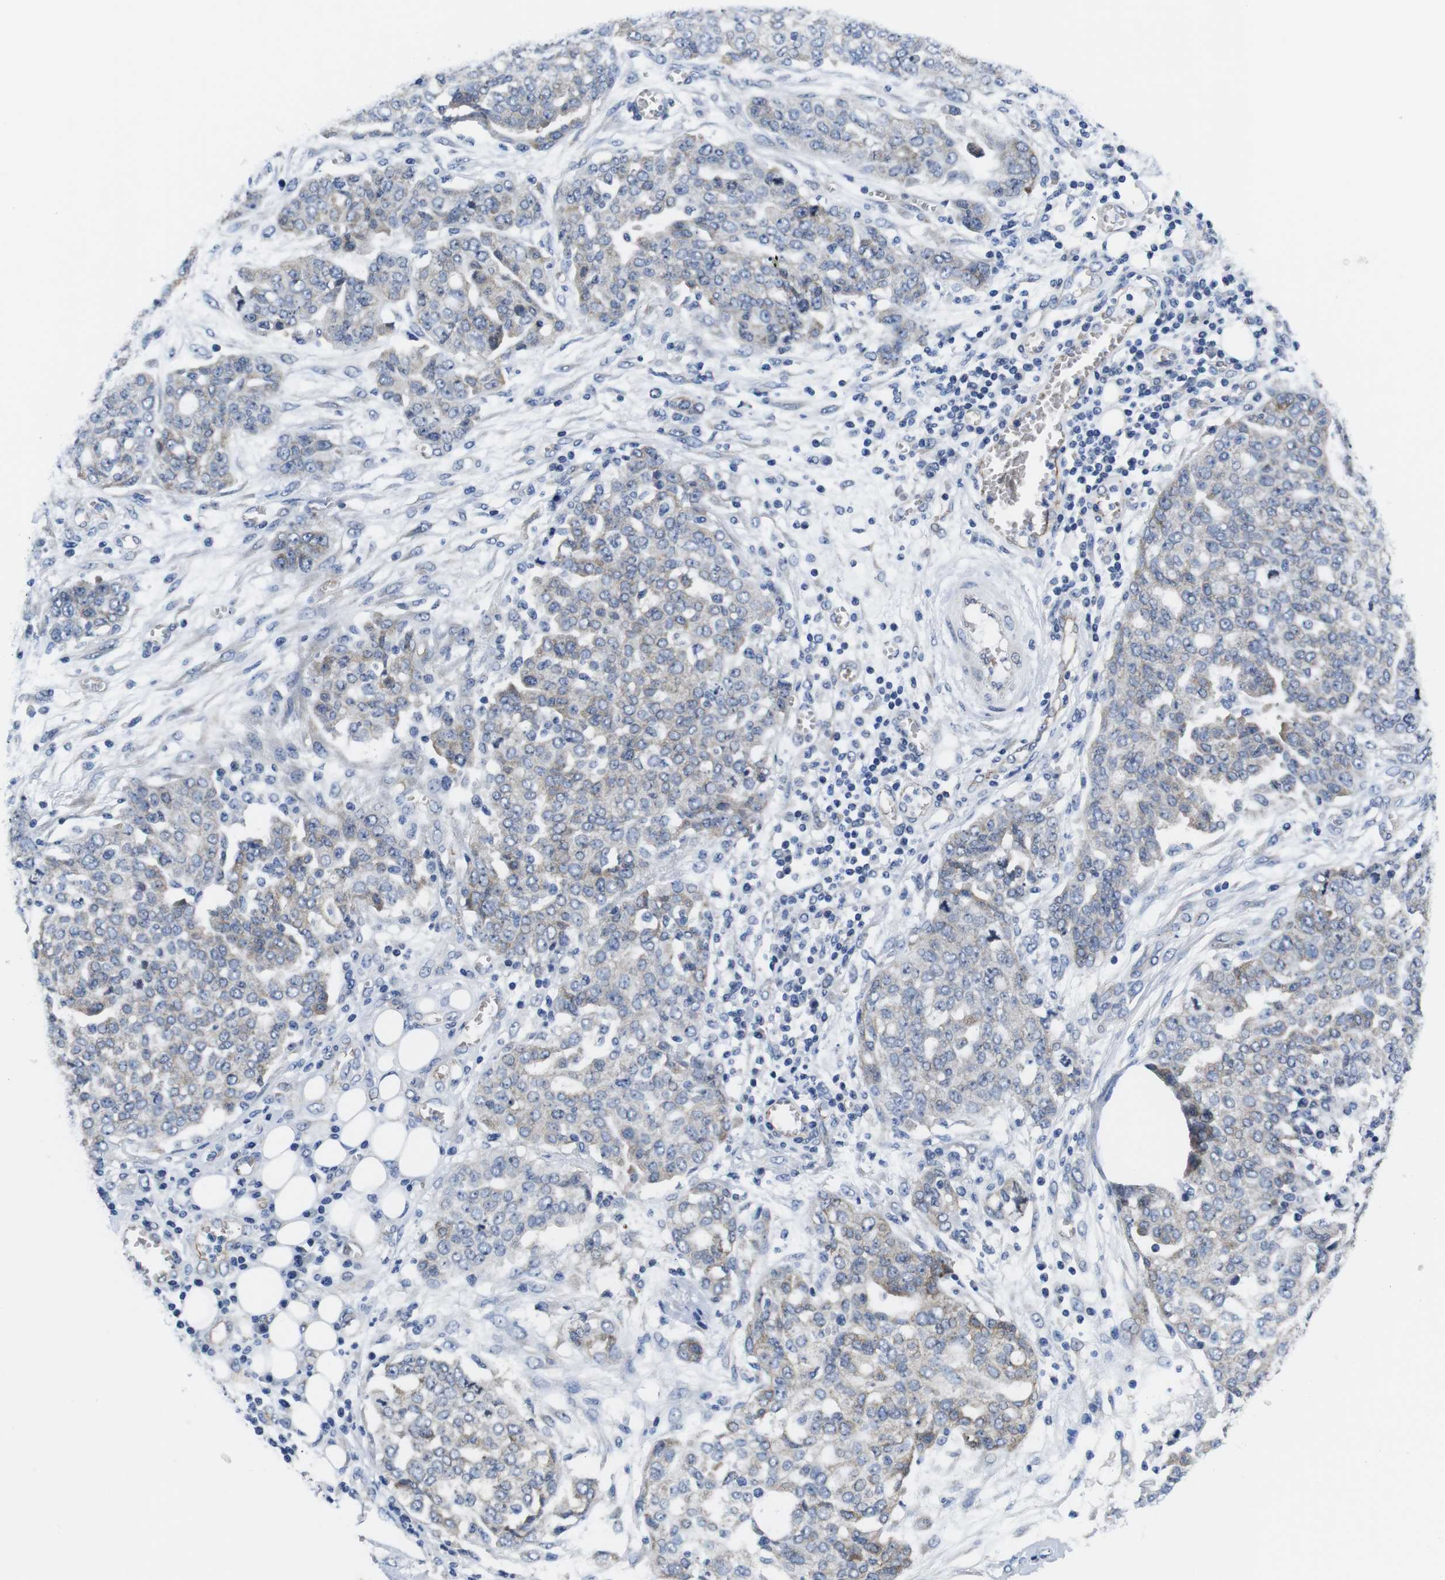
{"staining": {"intensity": "weak", "quantity": "25%-75%", "location": "cytoplasmic/membranous"}, "tissue": "ovarian cancer", "cell_type": "Tumor cells", "image_type": "cancer", "snomed": [{"axis": "morphology", "description": "Cystadenocarcinoma, serous, NOS"}, {"axis": "topography", "description": "Soft tissue"}, {"axis": "topography", "description": "Ovary"}], "caption": "IHC image of human serous cystadenocarcinoma (ovarian) stained for a protein (brown), which demonstrates low levels of weak cytoplasmic/membranous staining in approximately 25%-75% of tumor cells.", "gene": "SOCS3", "patient": {"sex": "female", "age": 57}}